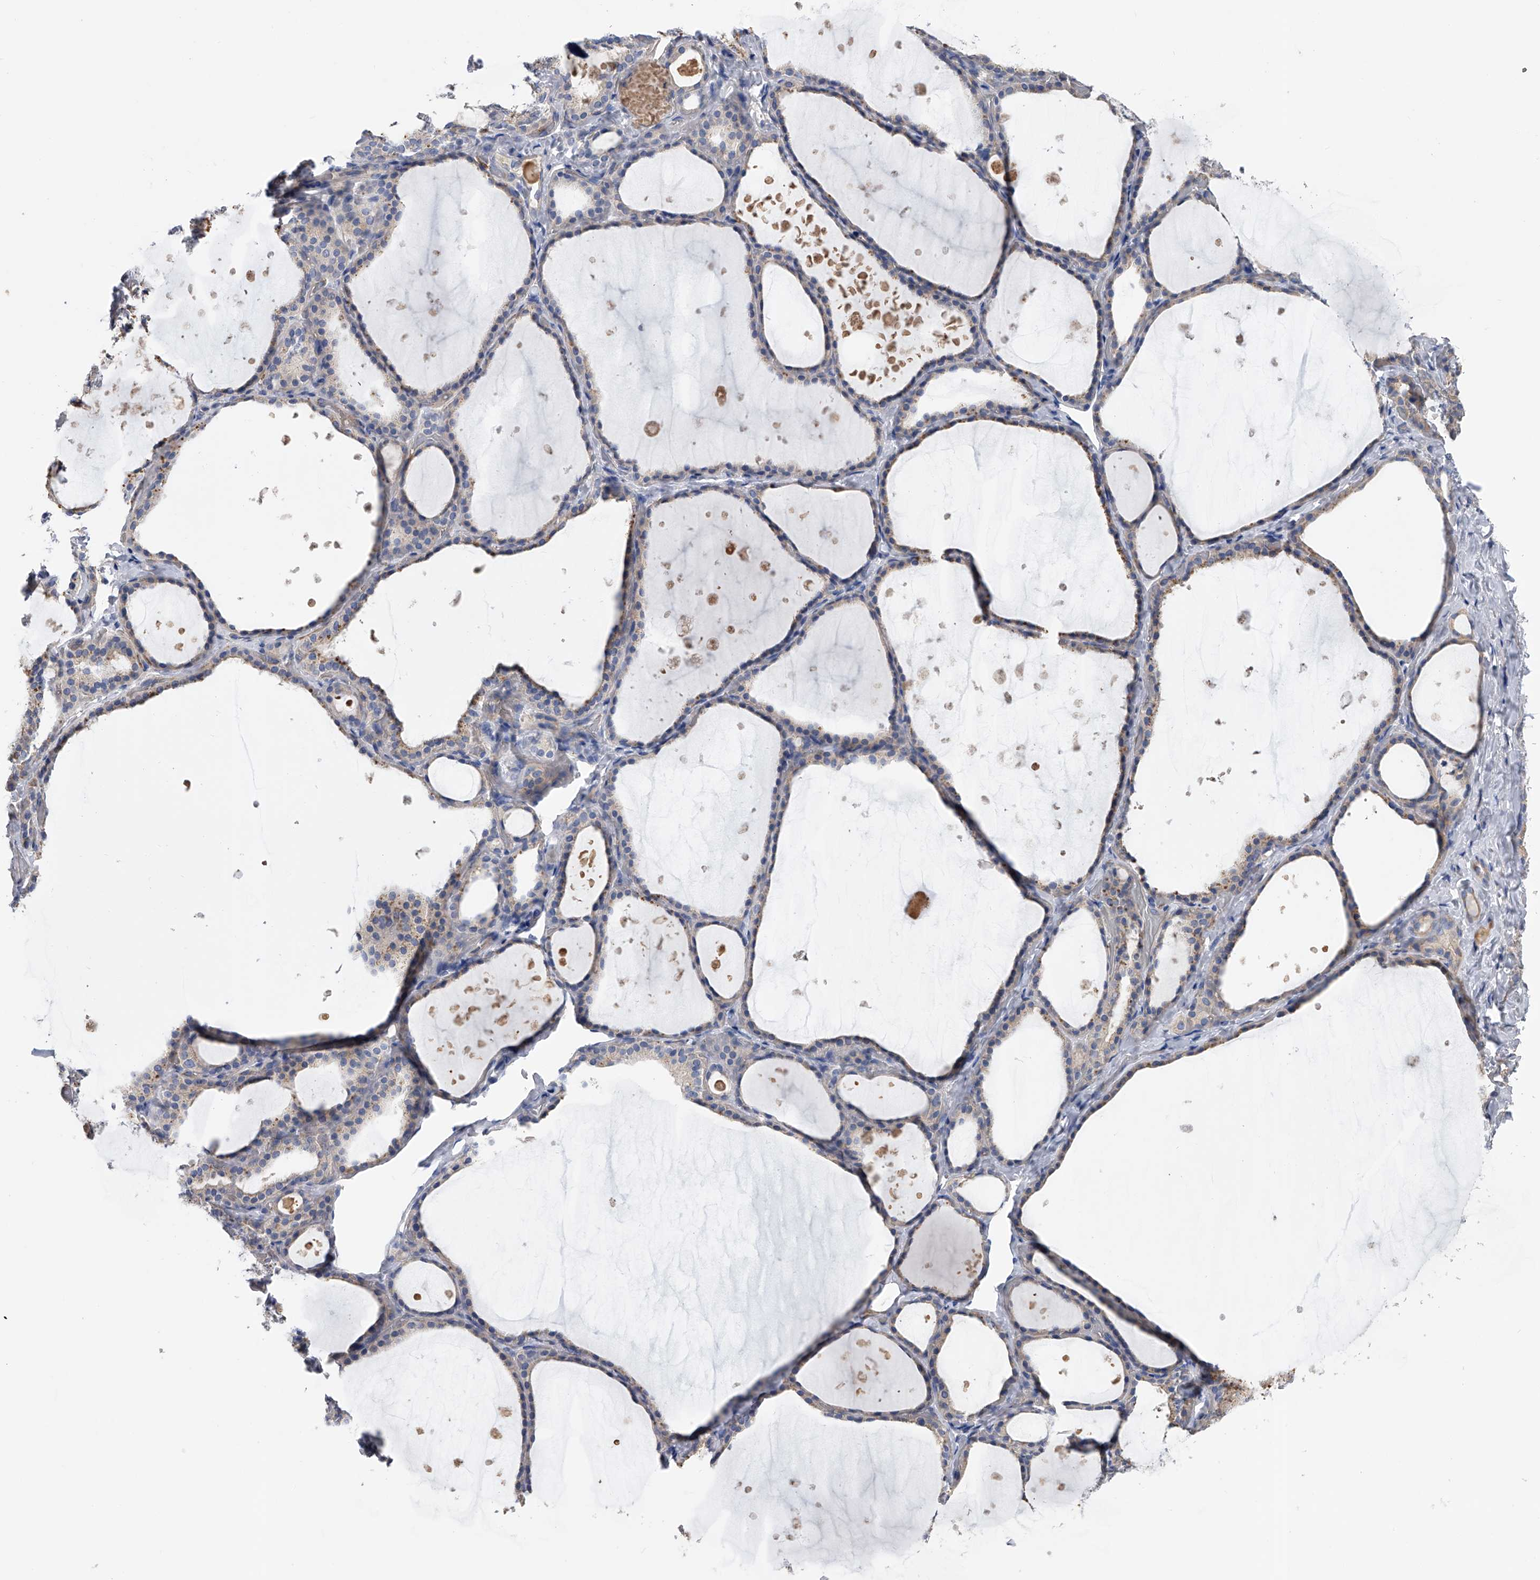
{"staining": {"intensity": "negative", "quantity": "none", "location": "none"}, "tissue": "thyroid gland", "cell_type": "Glandular cells", "image_type": "normal", "snomed": [{"axis": "morphology", "description": "Normal tissue, NOS"}, {"axis": "topography", "description": "Thyroid gland"}], "caption": "Benign thyroid gland was stained to show a protein in brown. There is no significant expression in glandular cells. The staining was performed using DAB (3,3'-diaminobenzidine) to visualize the protein expression in brown, while the nuclei were stained in blue with hematoxylin (Magnification: 20x).", "gene": "RWDD2A", "patient": {"sex": "female", "age": 44}}